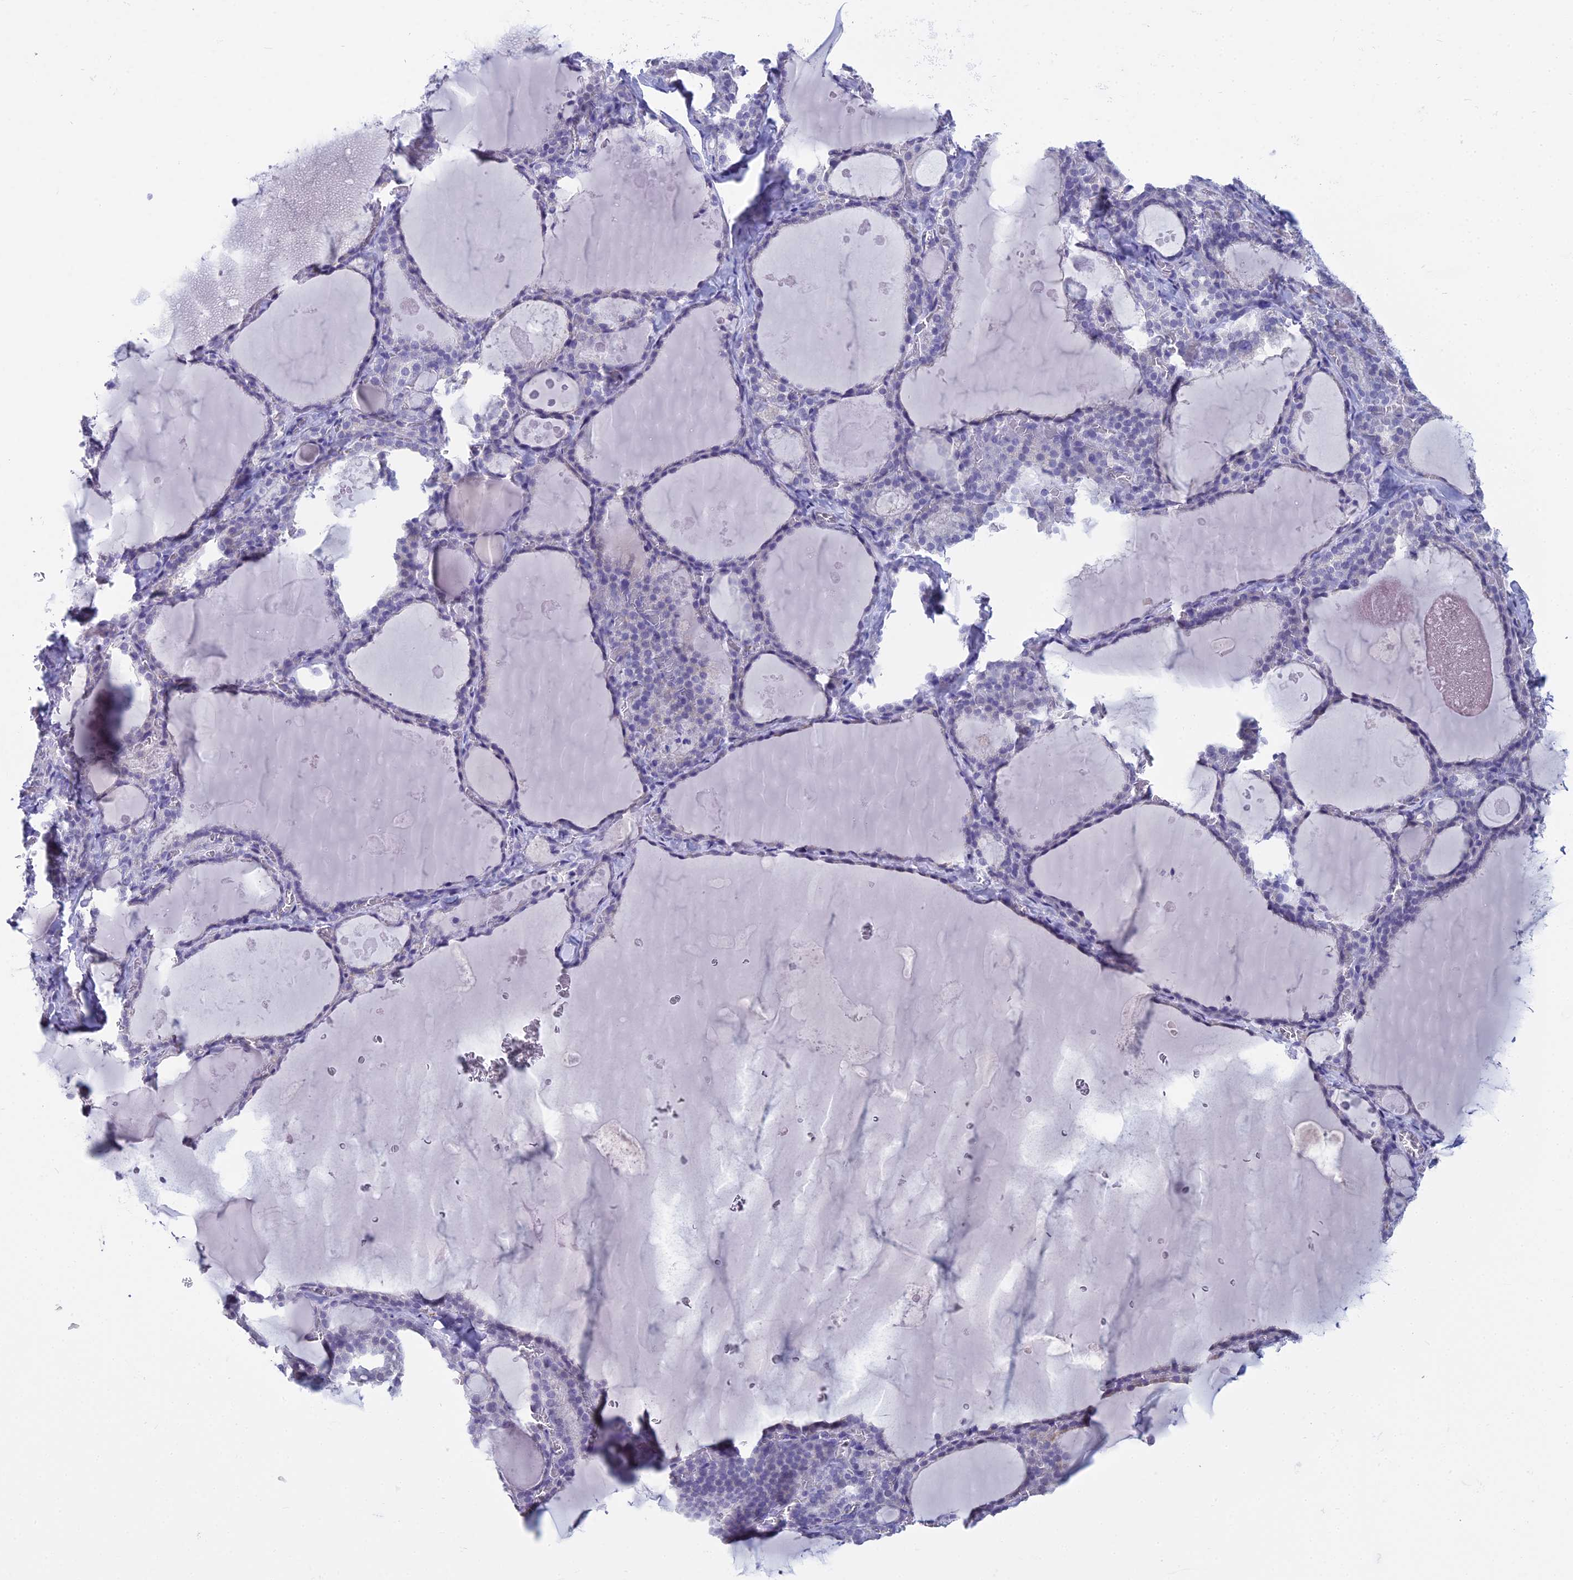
{"staining": {"intensity": "negative", "quantity": "none", "location": "none"}, "tissue": "thyroid gland", "cell_type": "Glandular cells", "image_type": "normal", "snomed": [{"axis": "morphology", "description": "Normal tissue, NOS"}, {"axis": "topography", "description": "Thyroid gland"}], "caption": "Protein analysis of benign thyroid gland displays no significant positivity in glandular cells. Nuclei are stained in blue.", "gene": "MAP6", "patient": {"sex": "male", "age": 56}}